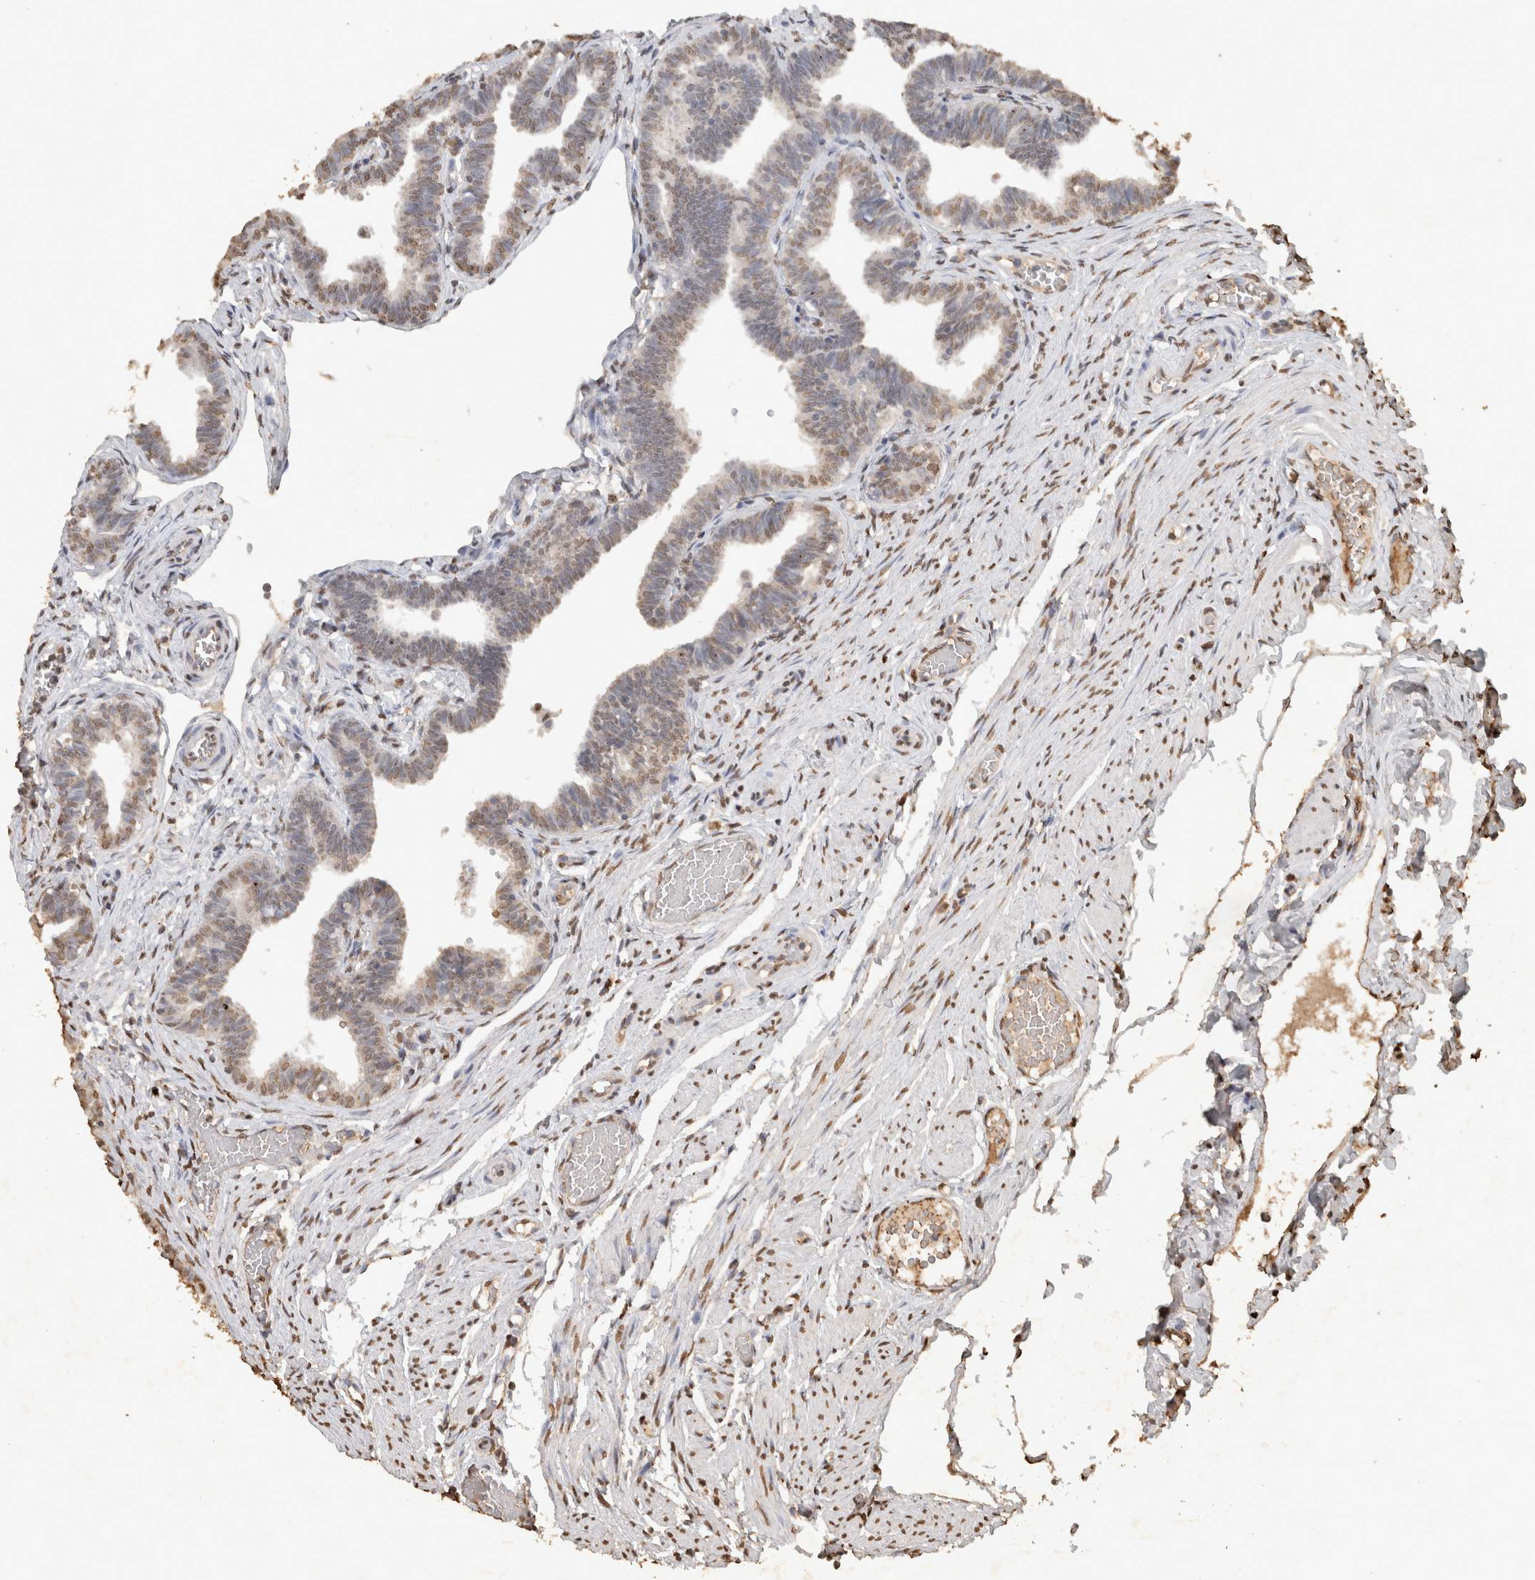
{"staining": {"intensity": "weak", "quantity": "25%-75%", "location": "nuclear"}, "tissue": "fallopian tube", "cell_type": "Glandular cells", "image_type": "normal", "snomed": [{"axis": "morphology", "description": "Normal tissue, NOS"}, {"axis": "topography", "description": "Fallopian tube"}, {"axis": "topography", "description": "Ovary"}], "caption": "Immunohistochemical staining of unremarkable human fallopian tube exhibits weak nuclear protein expression in about 25%-75% of glandular cells.", "gene": "HAND2", "patient": {"sex": "female", "age": 23}}